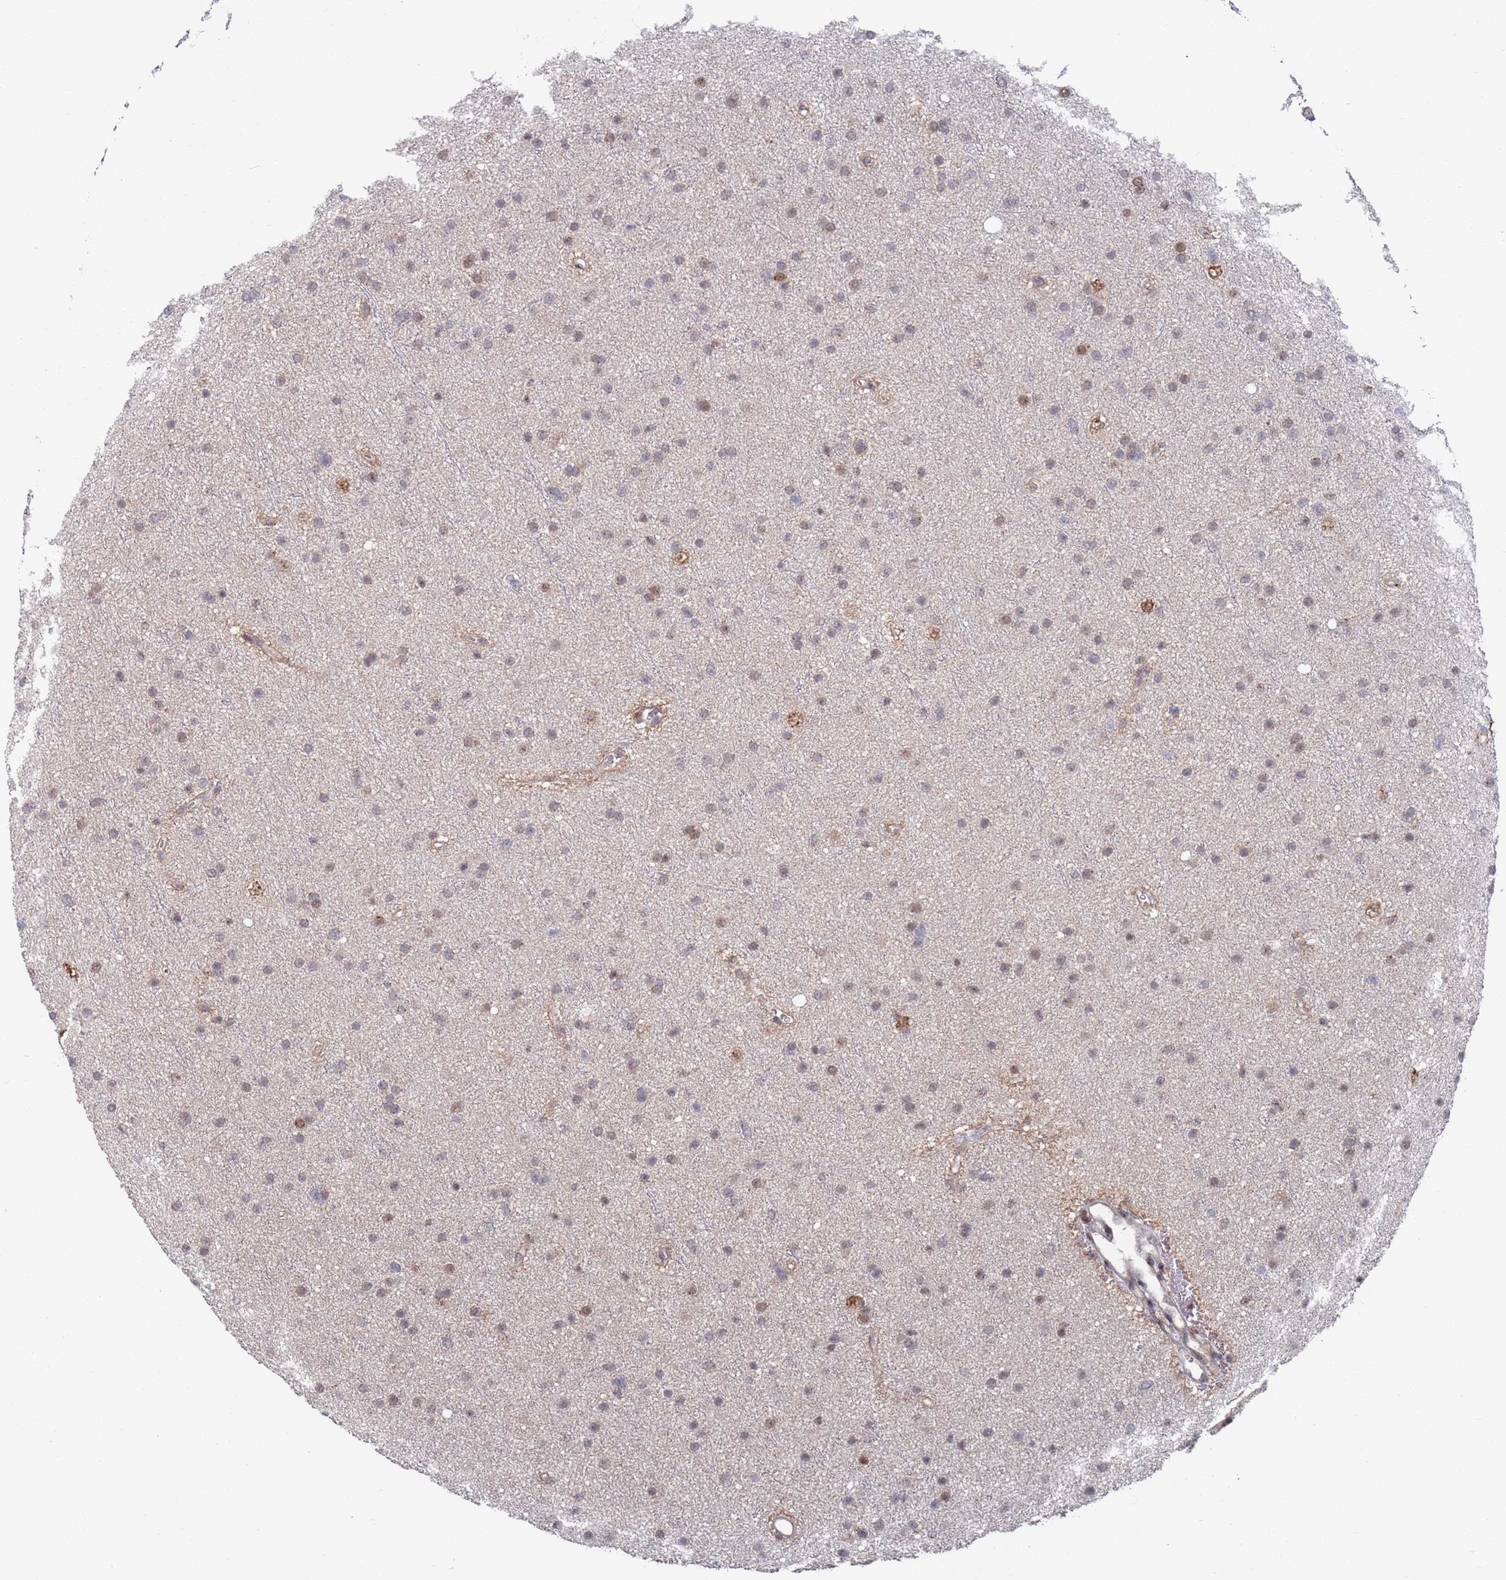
{"staining": {"intensity": "weak", "quantity": "25%-75%", "location": "nuclear"}, "tissue": "glioma", "cell_type": "Tumor cells", "image_type": "cancer", "snomed": [{"axis": "morphology", "description": "Glioma, malignant, Low grade"}, {"axis": "topography", "description": "Cerebral cortex"}], "caption": "Human glioma stained with a protein marker demonstrates weak staining in tumor cells.", "gene": "RPP25", "patient": {"sex": "female", "age": 39}}